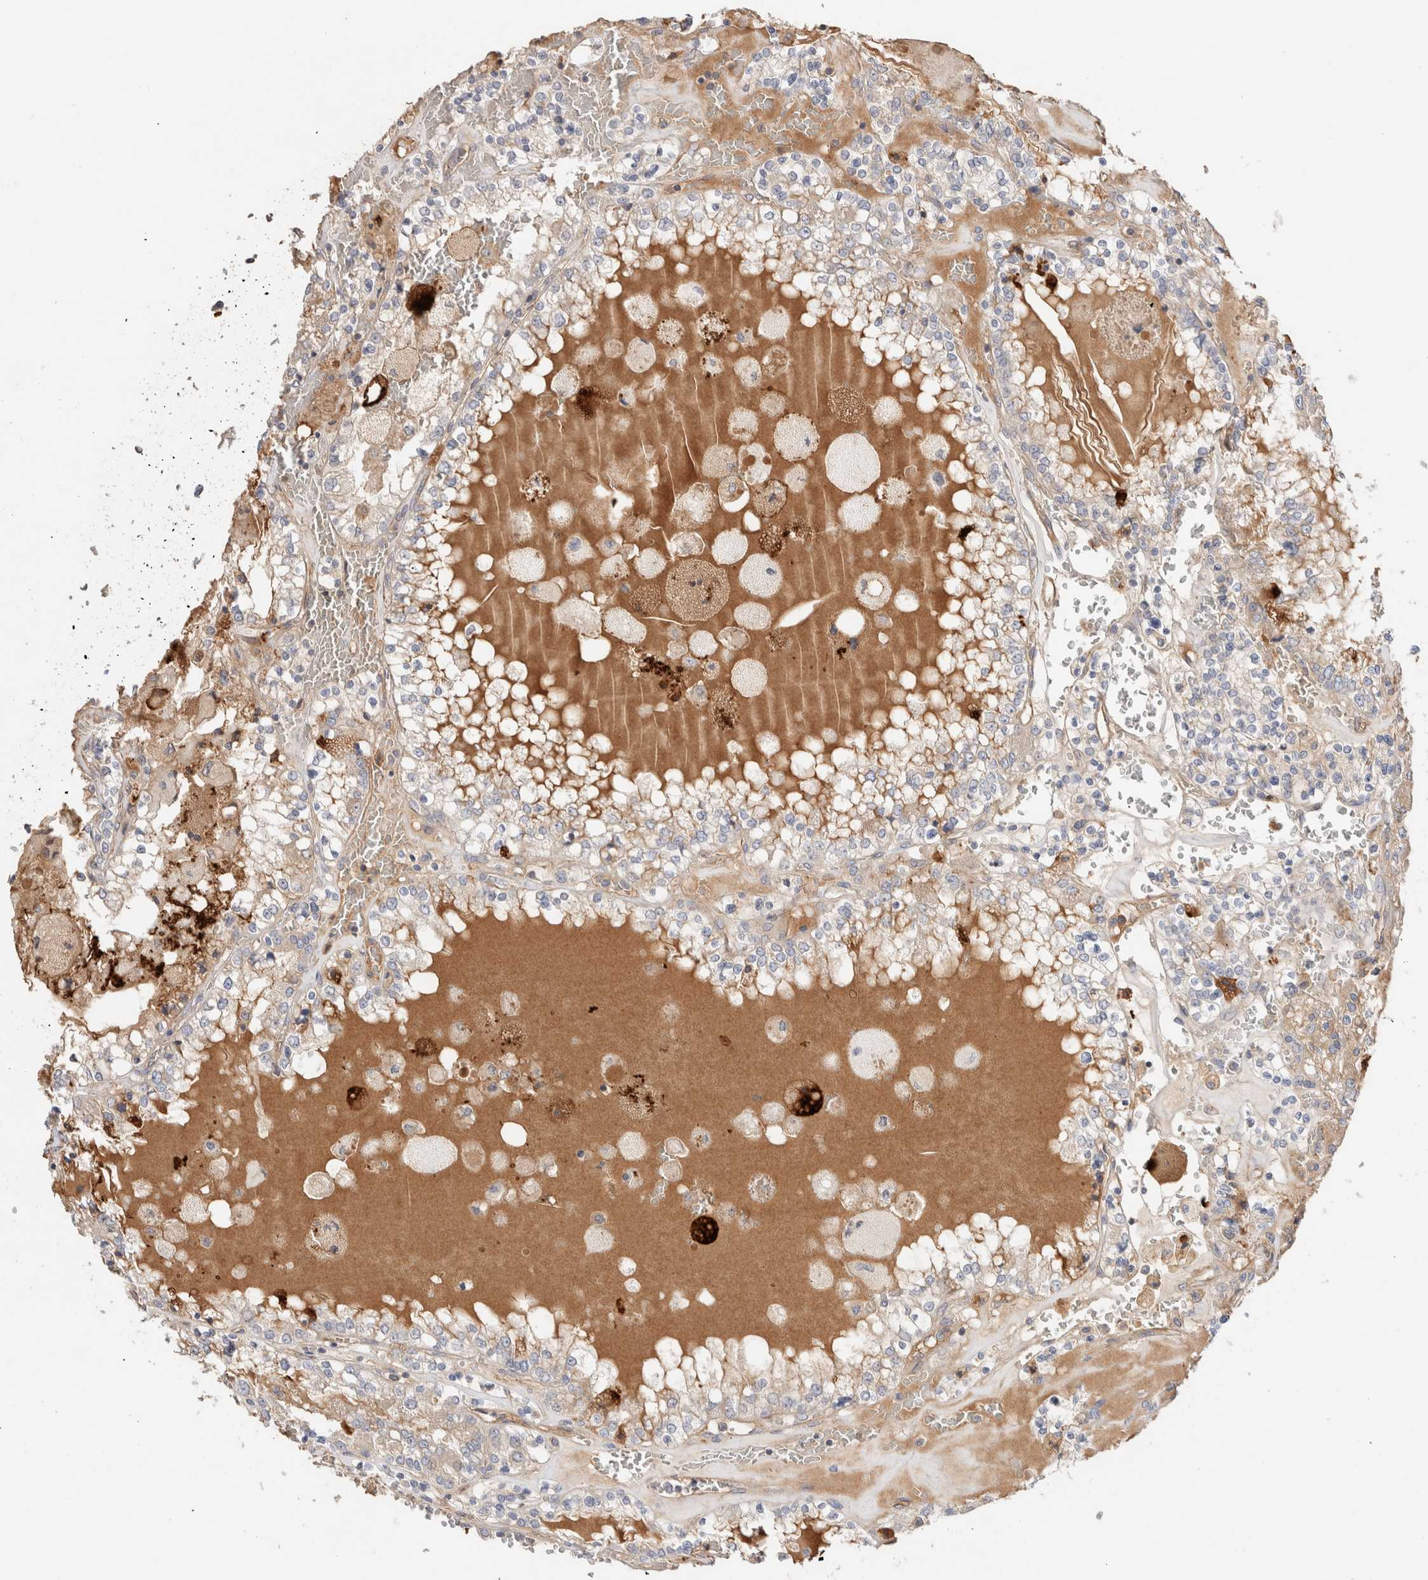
{"staining": {"intensity": "negative", "quantity": "none", "location": "none"}, "tissue": "renal cancer", "cell_type": "Tumor cells", "image_type": "cancer", "snomed": [{"axis": "morphology", "description": "Adenocarcinoma, NOS"}, {"axis": "topography", "description": "Kidney"}], "caption": "IHC micrograph of renal cancer (adenocarcinoma) stained for a protein (brown), which displays no staining in tumor cells.", "gene": "PROS1", "patient": {"sex": "female", "age": 56}}